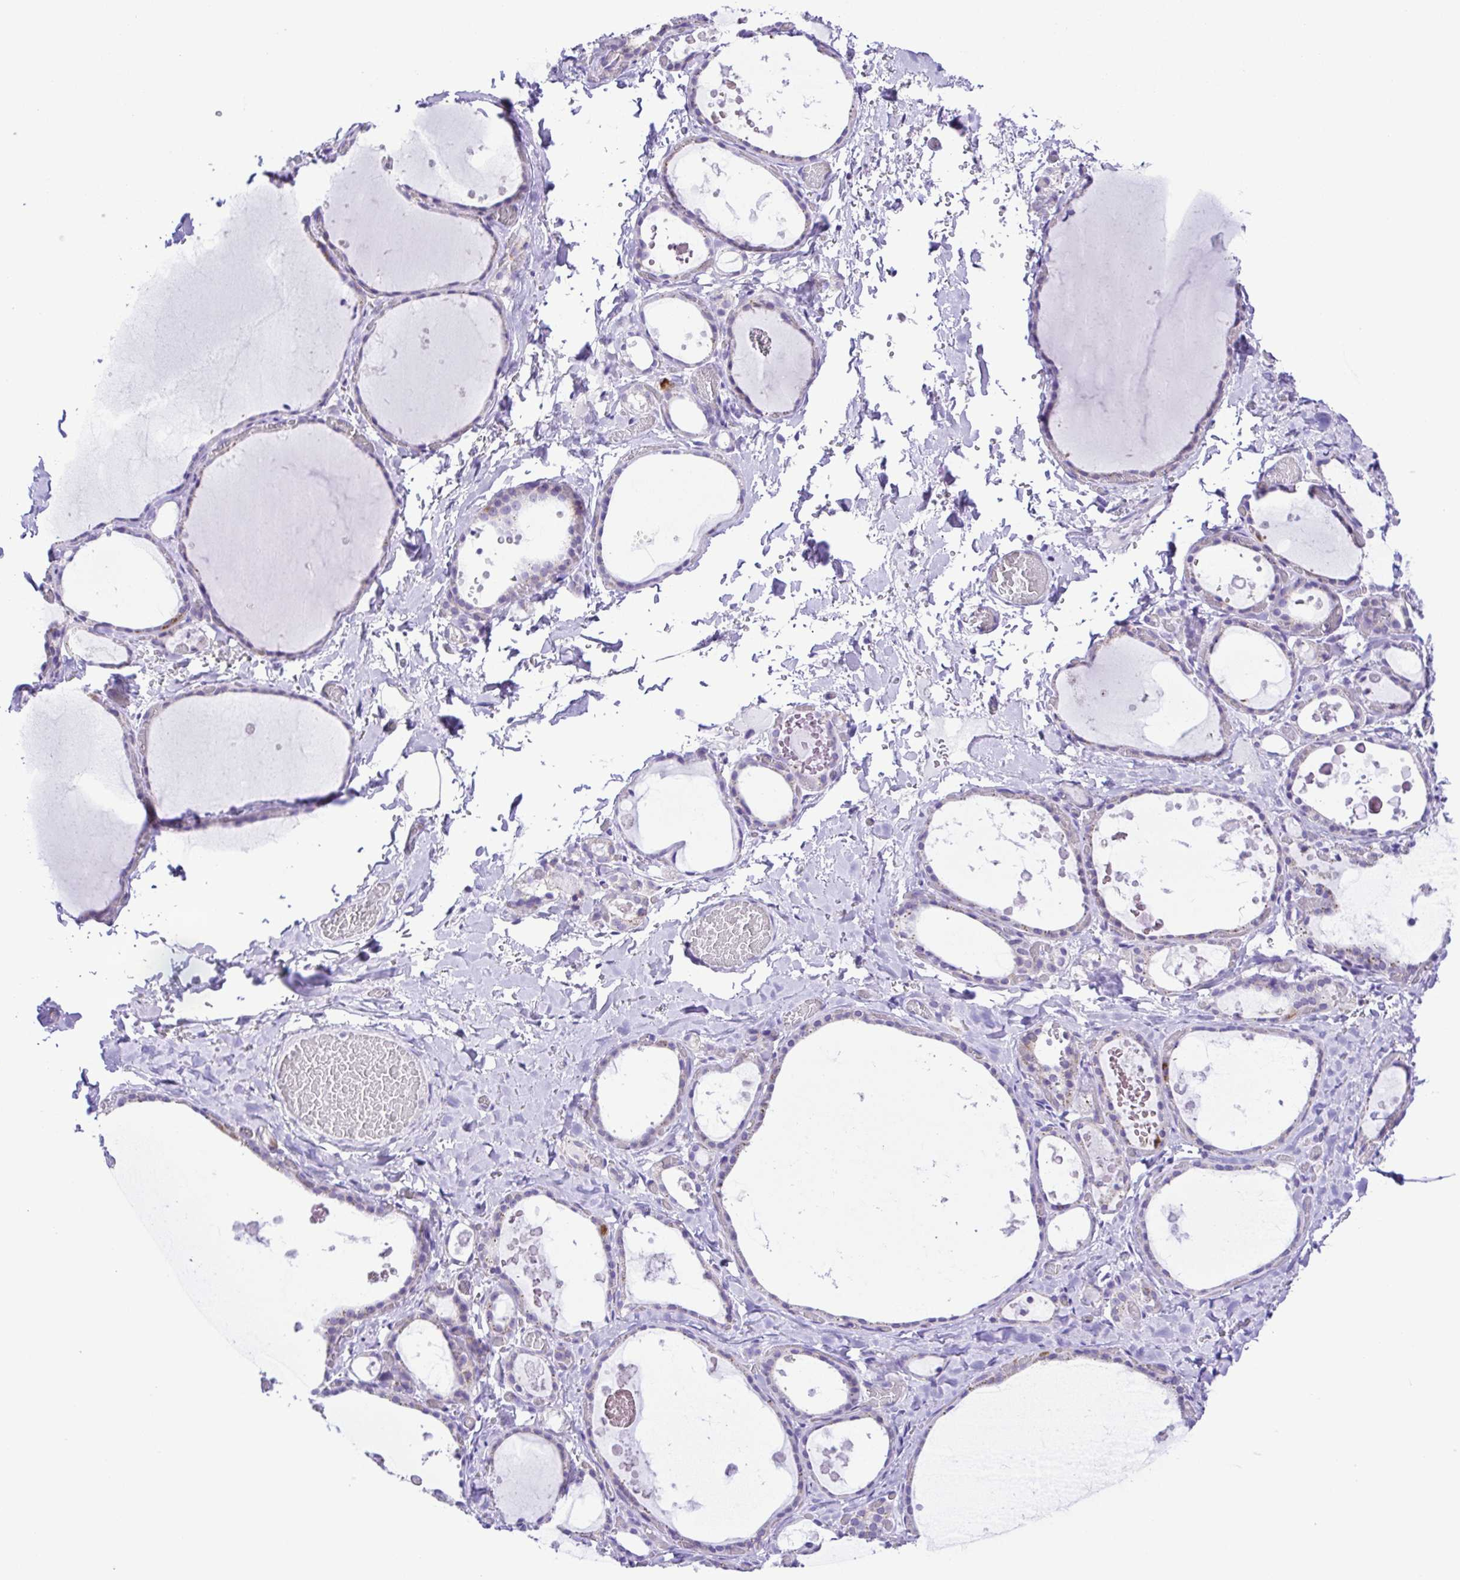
{"staining": {"intensity": "strong", "quantity": "<25%", "location": "cytoplasmic/membranous"}, "tissue": "thyroid gland", "cell_type": "Glandular cells", "image_type": "normal", "snomed": [{"axis": "morphology", "description": "Normal tissue, NOS"}, {"axis": "topography", "description": "Thyroid gland"}], "caption": "Immunohistochemical staining of normal human thyroid gland reveals <25% levels of strong cytoplasmic/membranous protein positivity in about <25% of glandular cells. (DAB = brown stain, brightfield microscopy at high magnification).", "gene": "SYT1", "patient": {"sex": "female", "age": 56}}